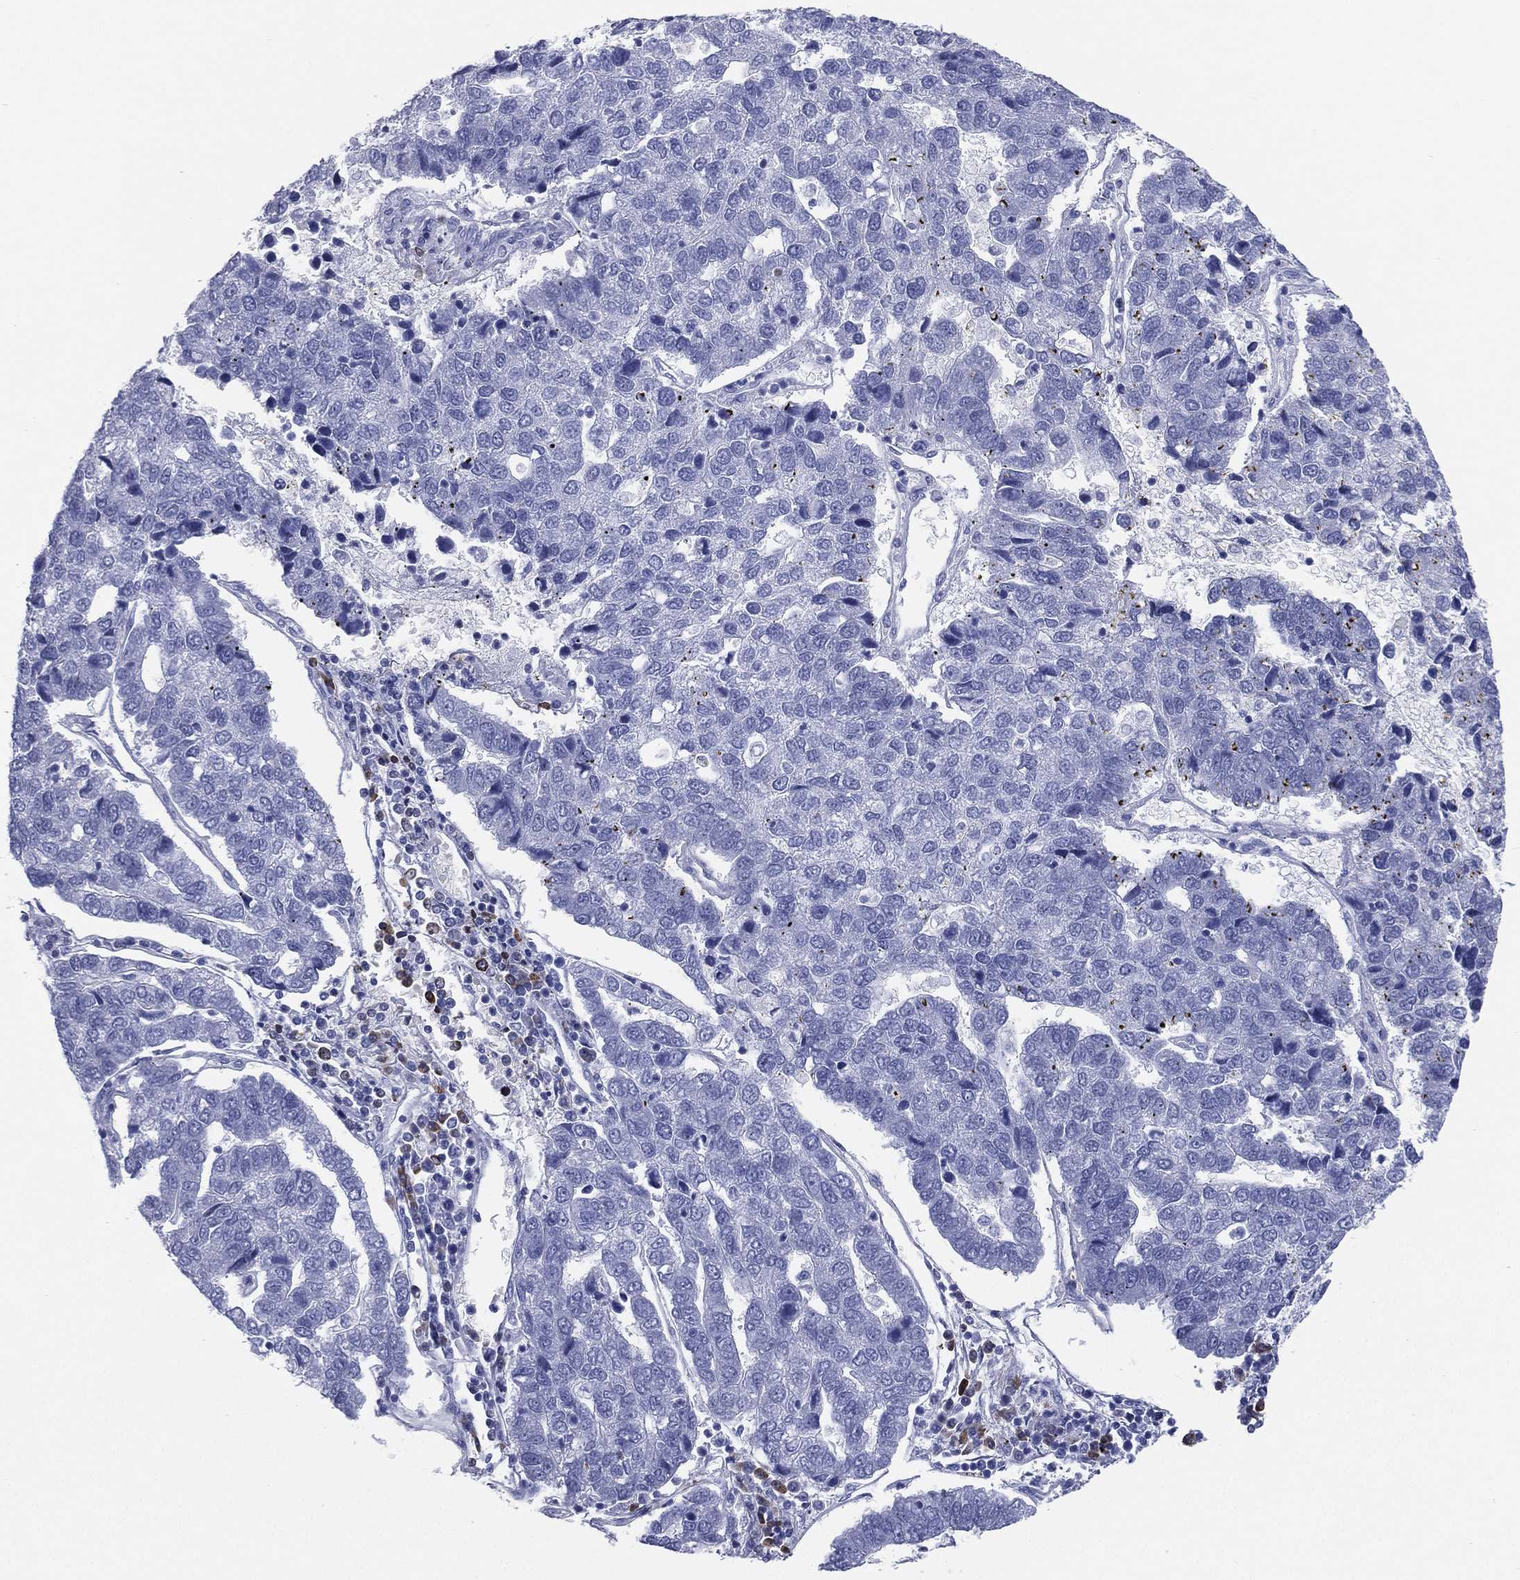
{"staining": {"intensity": "negative", "quantity": "none", "location": "none"}, "tissue": "pancreatic cancer", "cell_type": "Tumor cells", "image_type": "cancer", "snomed": [{"axis": "morphology", "description": "Adenocarcinoma, NOS"}, {"axis": "topography", "description": "Pancreas"}], "caption": "Micrograph shows no protein staining in tumor cells of pancreatic adenocarcinoma tissue.", "gene": "CD79A", "patient": {"sex": "female", "age": 61}}